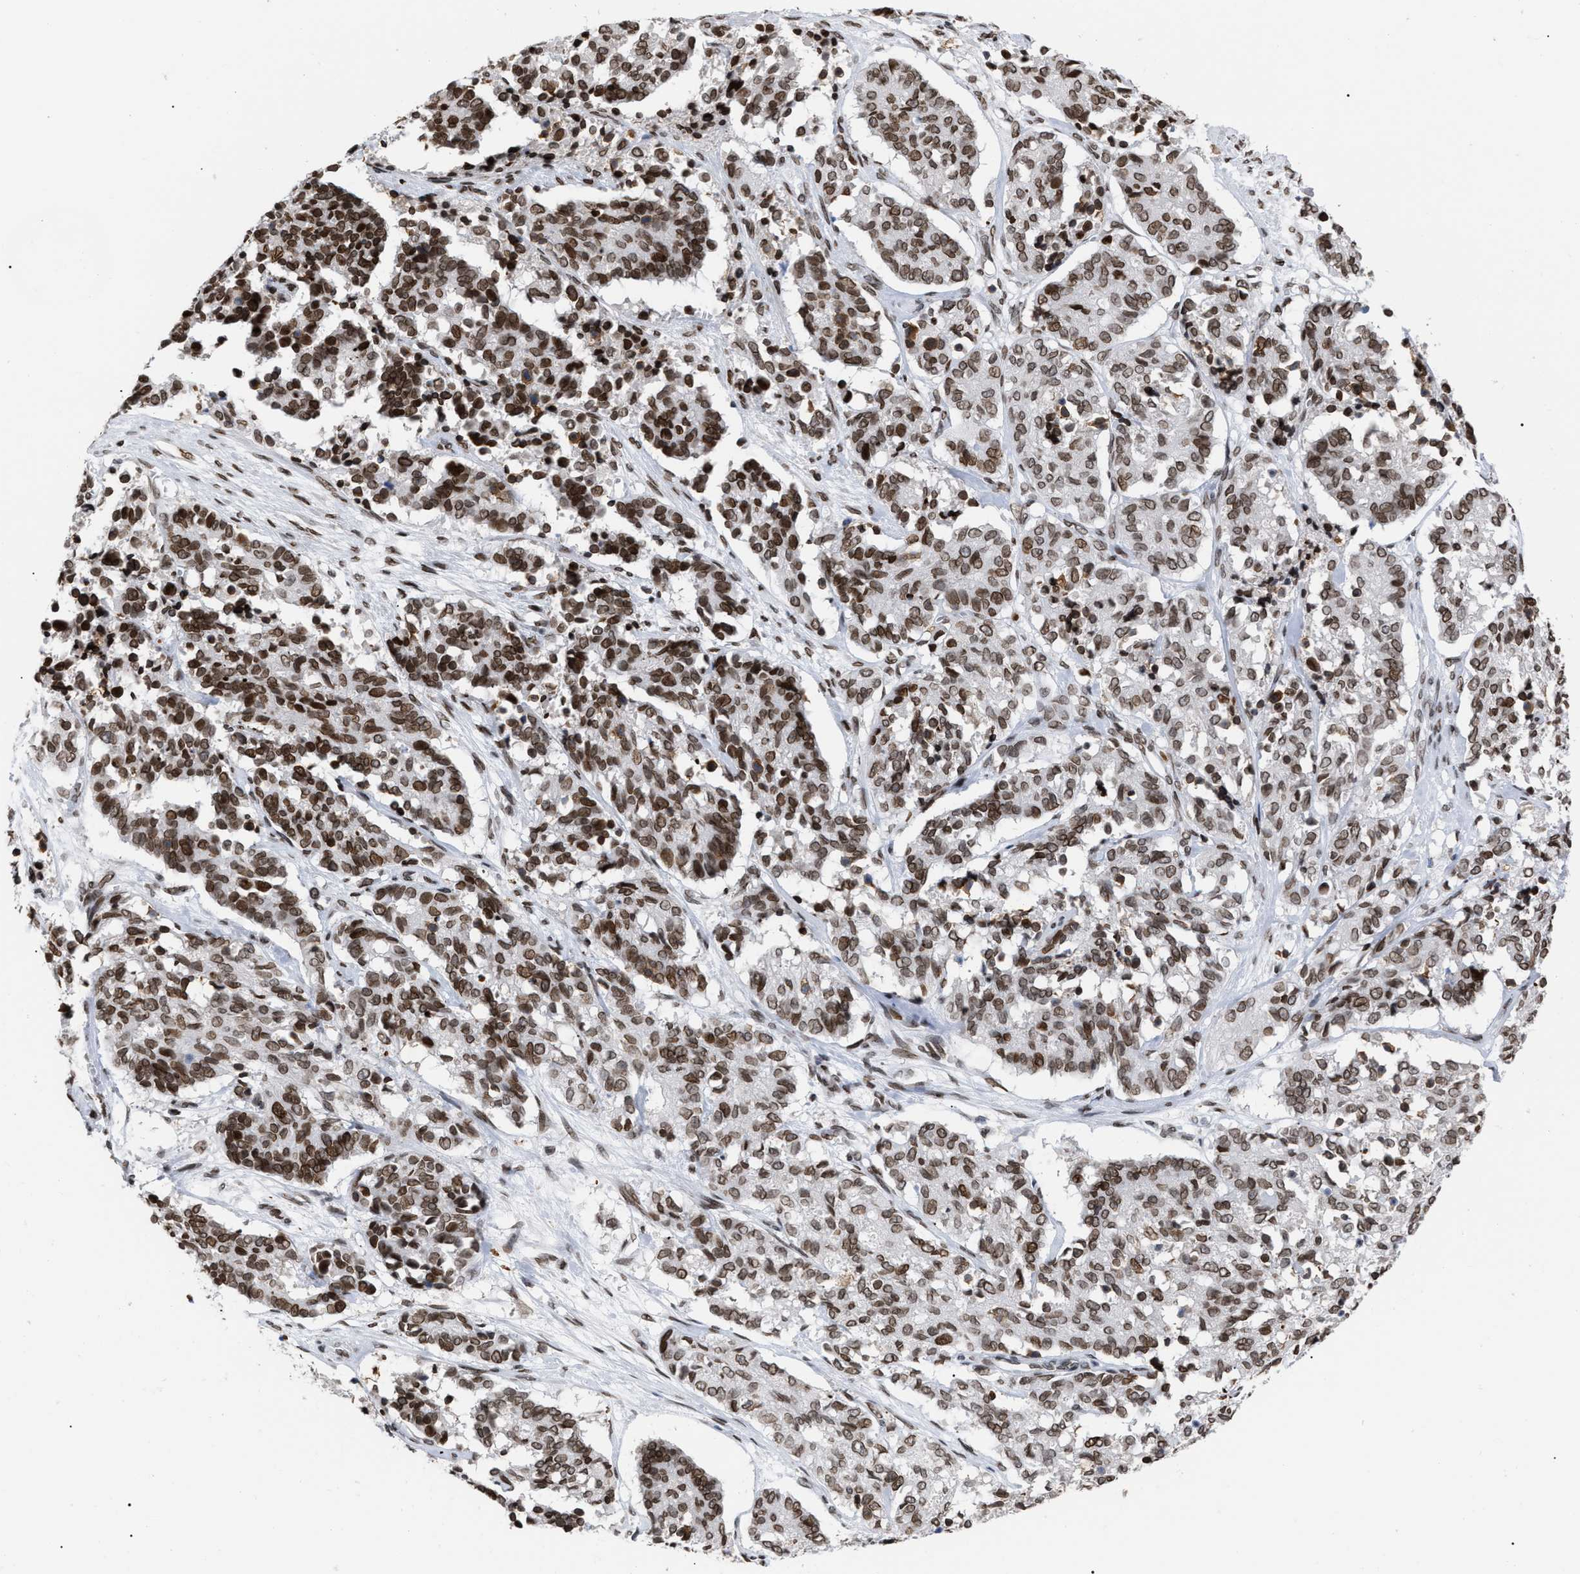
{"staining": {"intensity": "moderate", "quantity": ">75%", "location": "cytoplasmic/membranous,nuclear"}, "tissue": "cervical cancer", "cell_type": "Tumor cells", "image_type": "cancer", "snomed": [{"axis": "morphology", "description": "Squamous cell carcinoma, NOS"}, {"axis": "topography", "description": "Cervix"}], "caption": "Human cervical cancer stained for a protein (brown) demonstrates moderate cytoplasmic/membranous and nuclear positive staining in about >75% of tumor cells.", "gene": "TPR", "patient": {"sex": "female", "age": 35}}